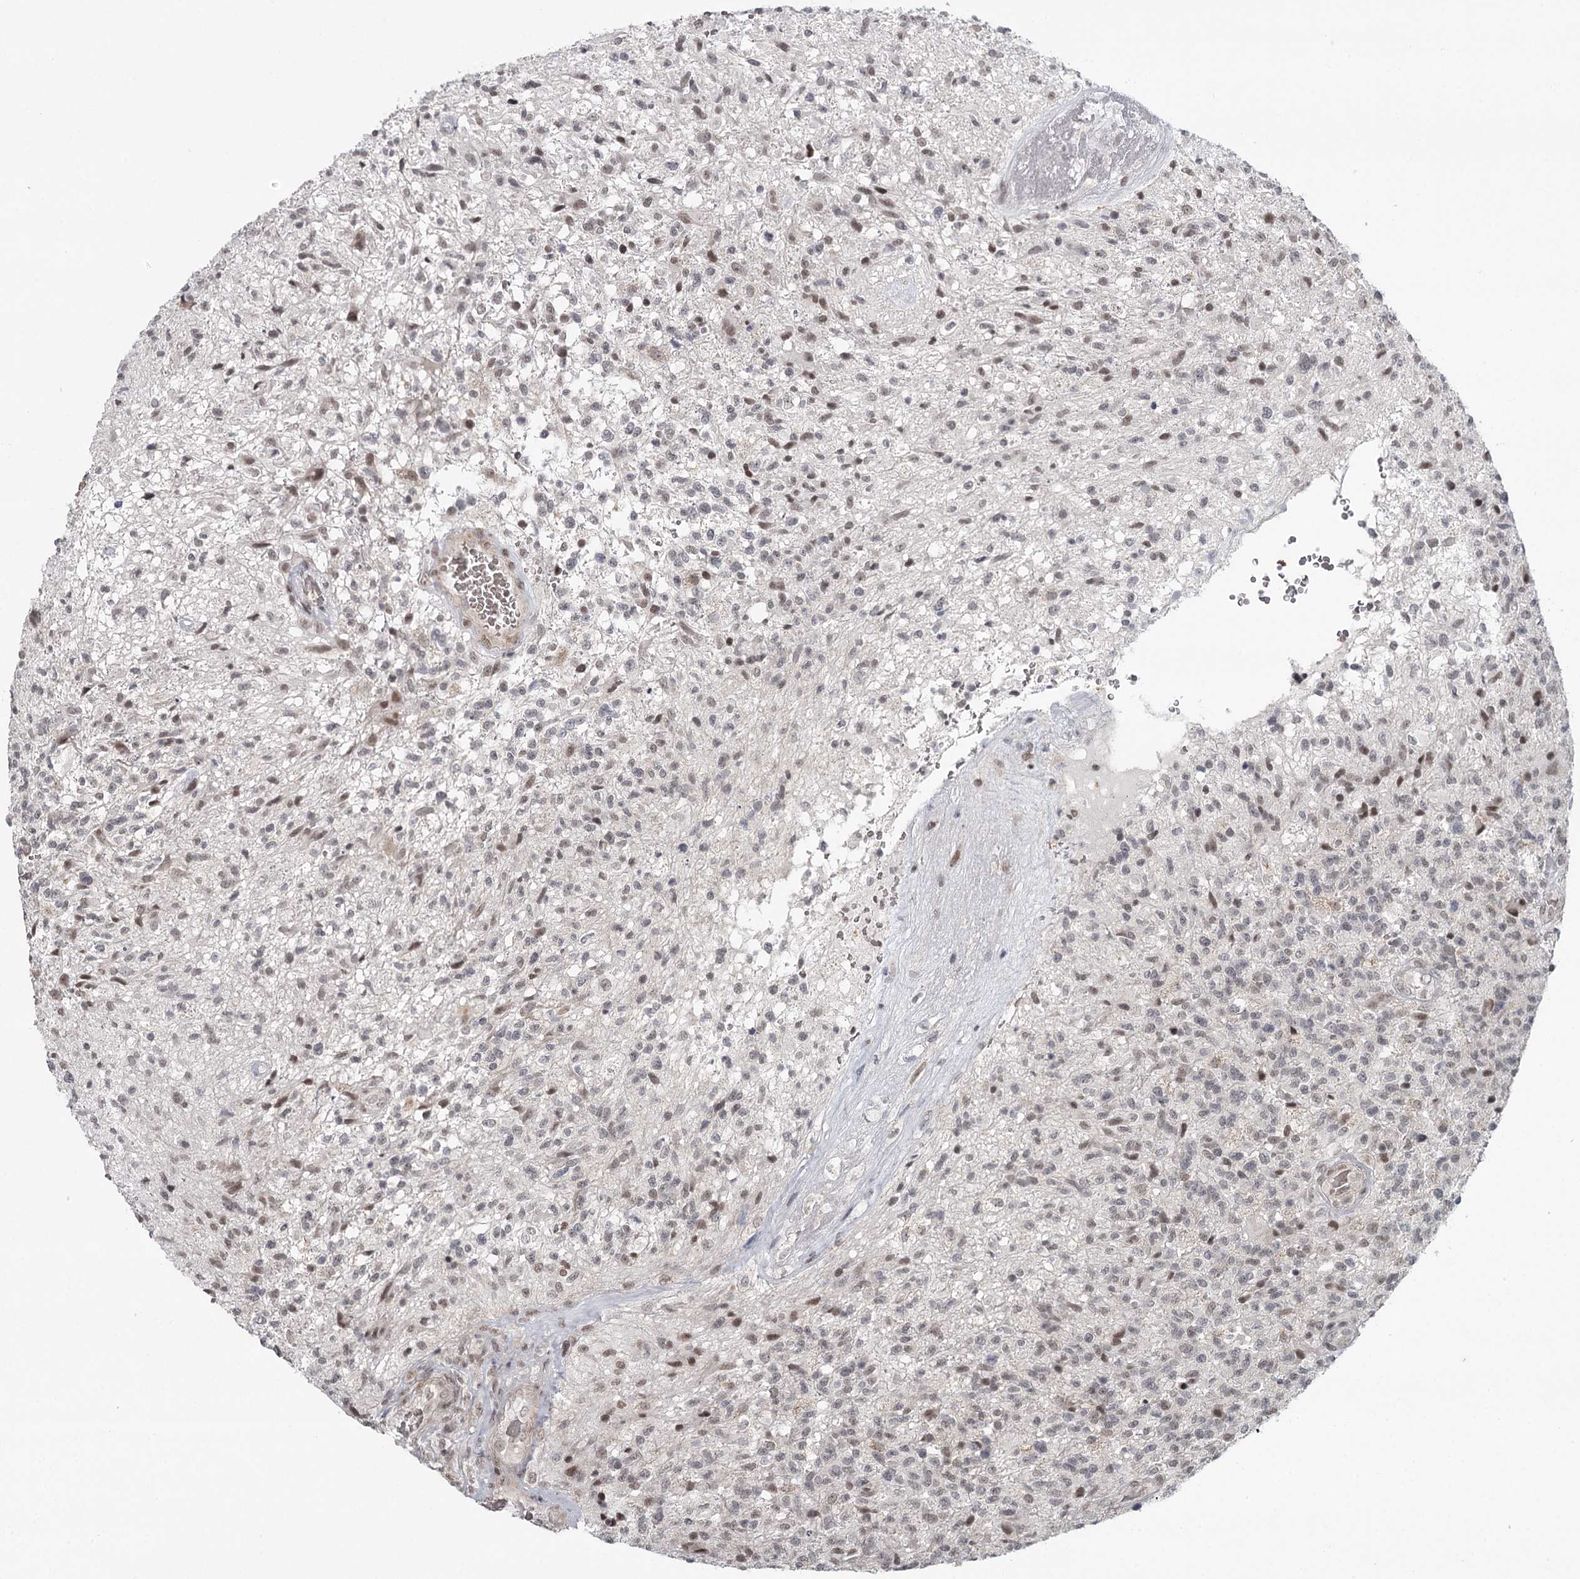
{"staining": {"intensity": "weak", "quantity": ">75%", "location": "nuclear"}, "tissue": "glioma", "cell_type": "Tumor cells", "image_type": "cancer", "snomed": [{"axis": "morphology", "description": "Glioma, malignant, High grade"}, {"axis": "topography", "description": "Brain"}], "caption": "Malignant glioma (high-grade) stained with a brown dye displays weak nuclear positive positivity in approximately >75% of tumor cells.", "gene": "FAM13C", "patient": {"sex": "male", "age": 56}}